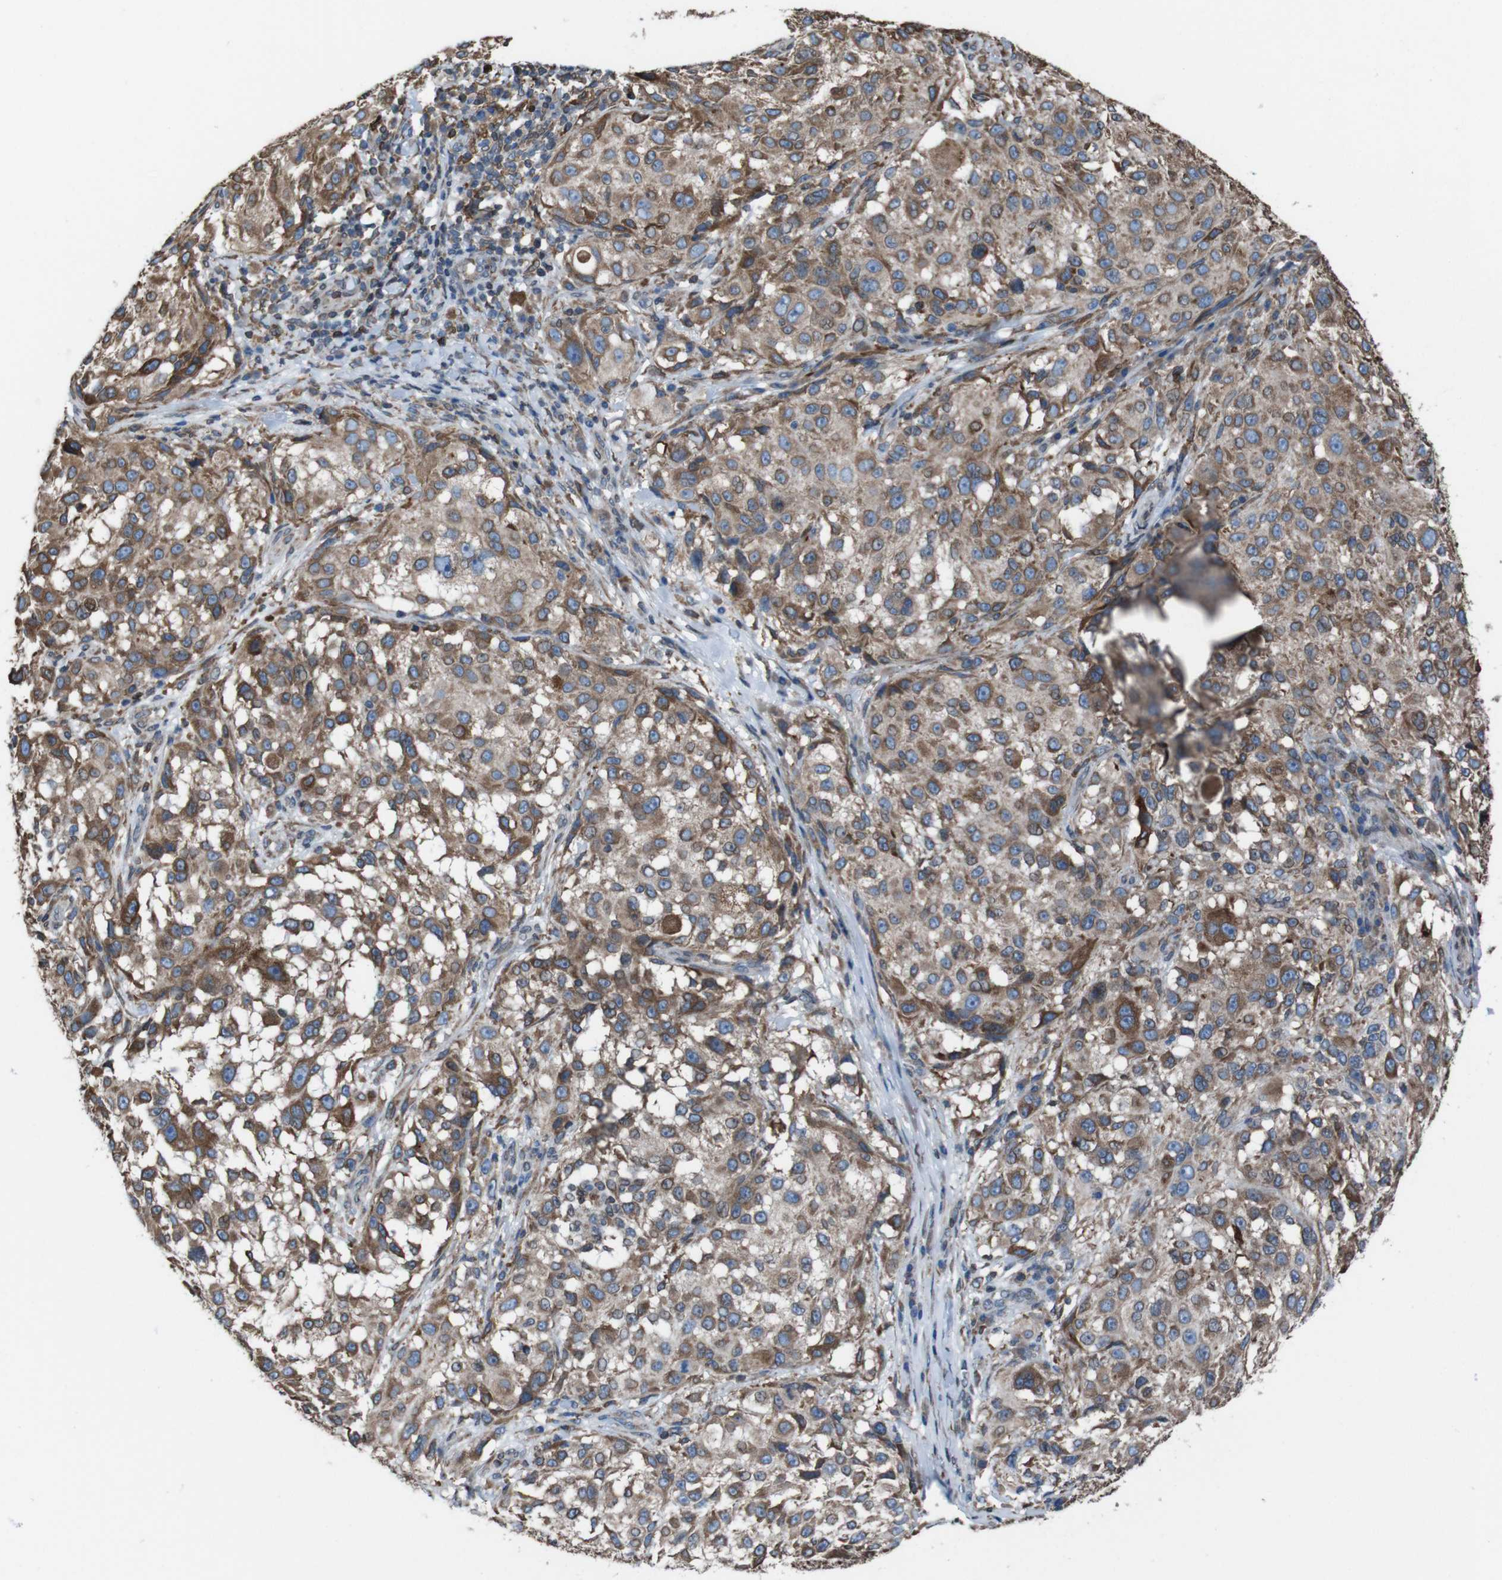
{"staining": {"intensity": "weak", "quantity": ">75%", "location": "cytoplasmic/membranous"}, "tissue": "melanoma", "cell_type": "Tumor cells", "image_type": "cancer", "snomed": [{"axis": "morphology", "description": "Necrosis, NOS"}, {"axis": "morphology", "description": "Malignant melanoma, NOS"}, {"axis": "topography", "description": "Skin"}], "caption": "Immunohistochemical staining of human melanoma shows low levels of weak cytoplasmic/membranous expression in about >75% of tumor cells. Nuclei are stained in blue.", "gene": "APMAP", "patient": {"sex": "female", "age": 87}}